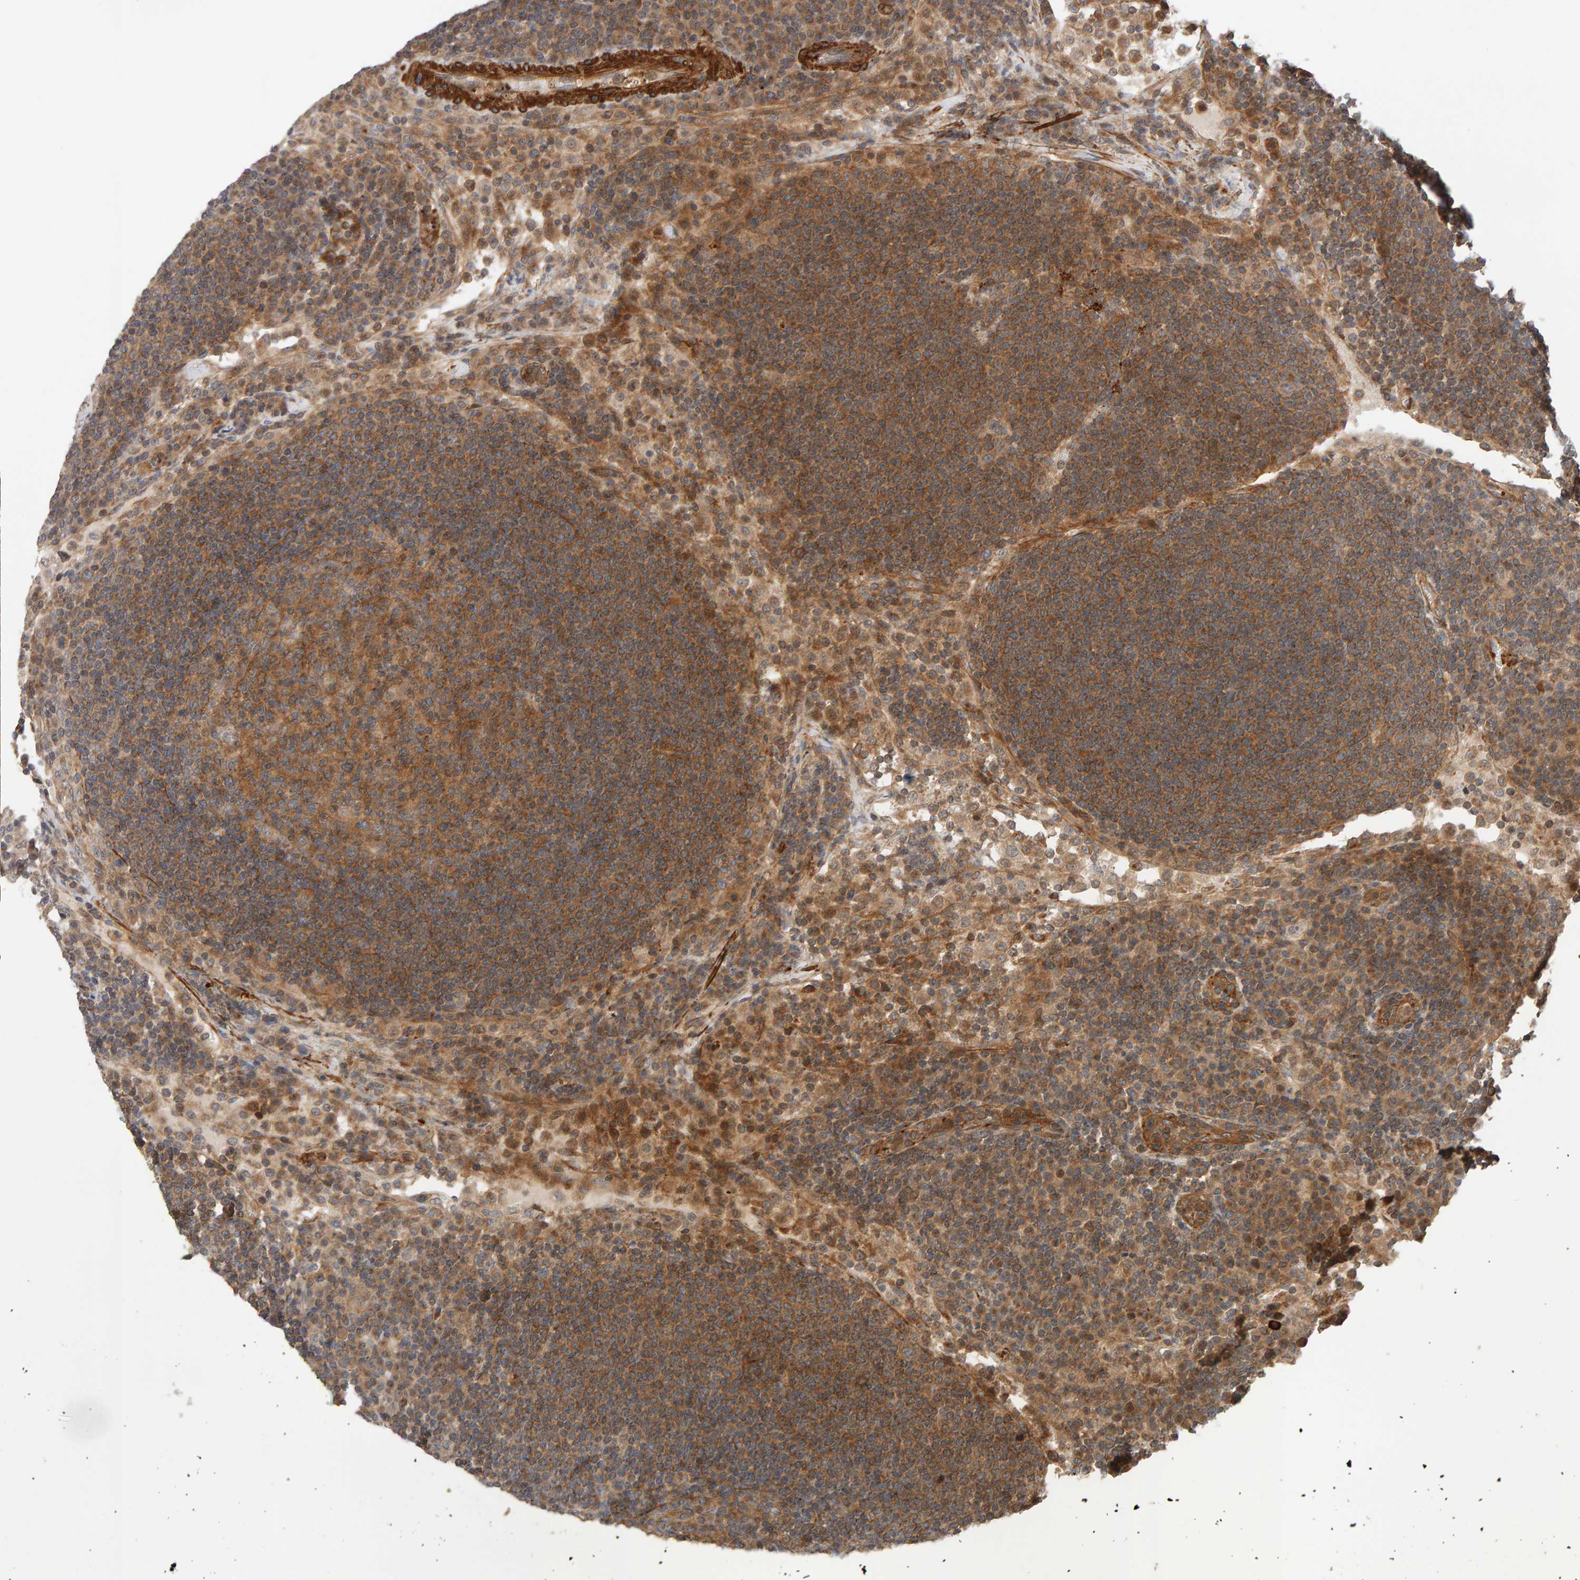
{"staining": {"intensity": "moderate", "quantity": ">75%", "location": "cytoplasmic/membranous"}, "tissue": "lymph node", "cell_type": "Germinal center cells", "image_type": "normal", "snomed": [{"axis": "morphology", "description": "Normal tissue, NOS"}, {"axis": "topography", "description": "Lymph node"}], "caption": "IHC of benign human lymph node demonstrates medium levels of moderate cytoplasmic/membranous positivity in about >75% of germinal center cells.", "gene": "SYNRG", "patient": {"sex": "female", "age": 53}}